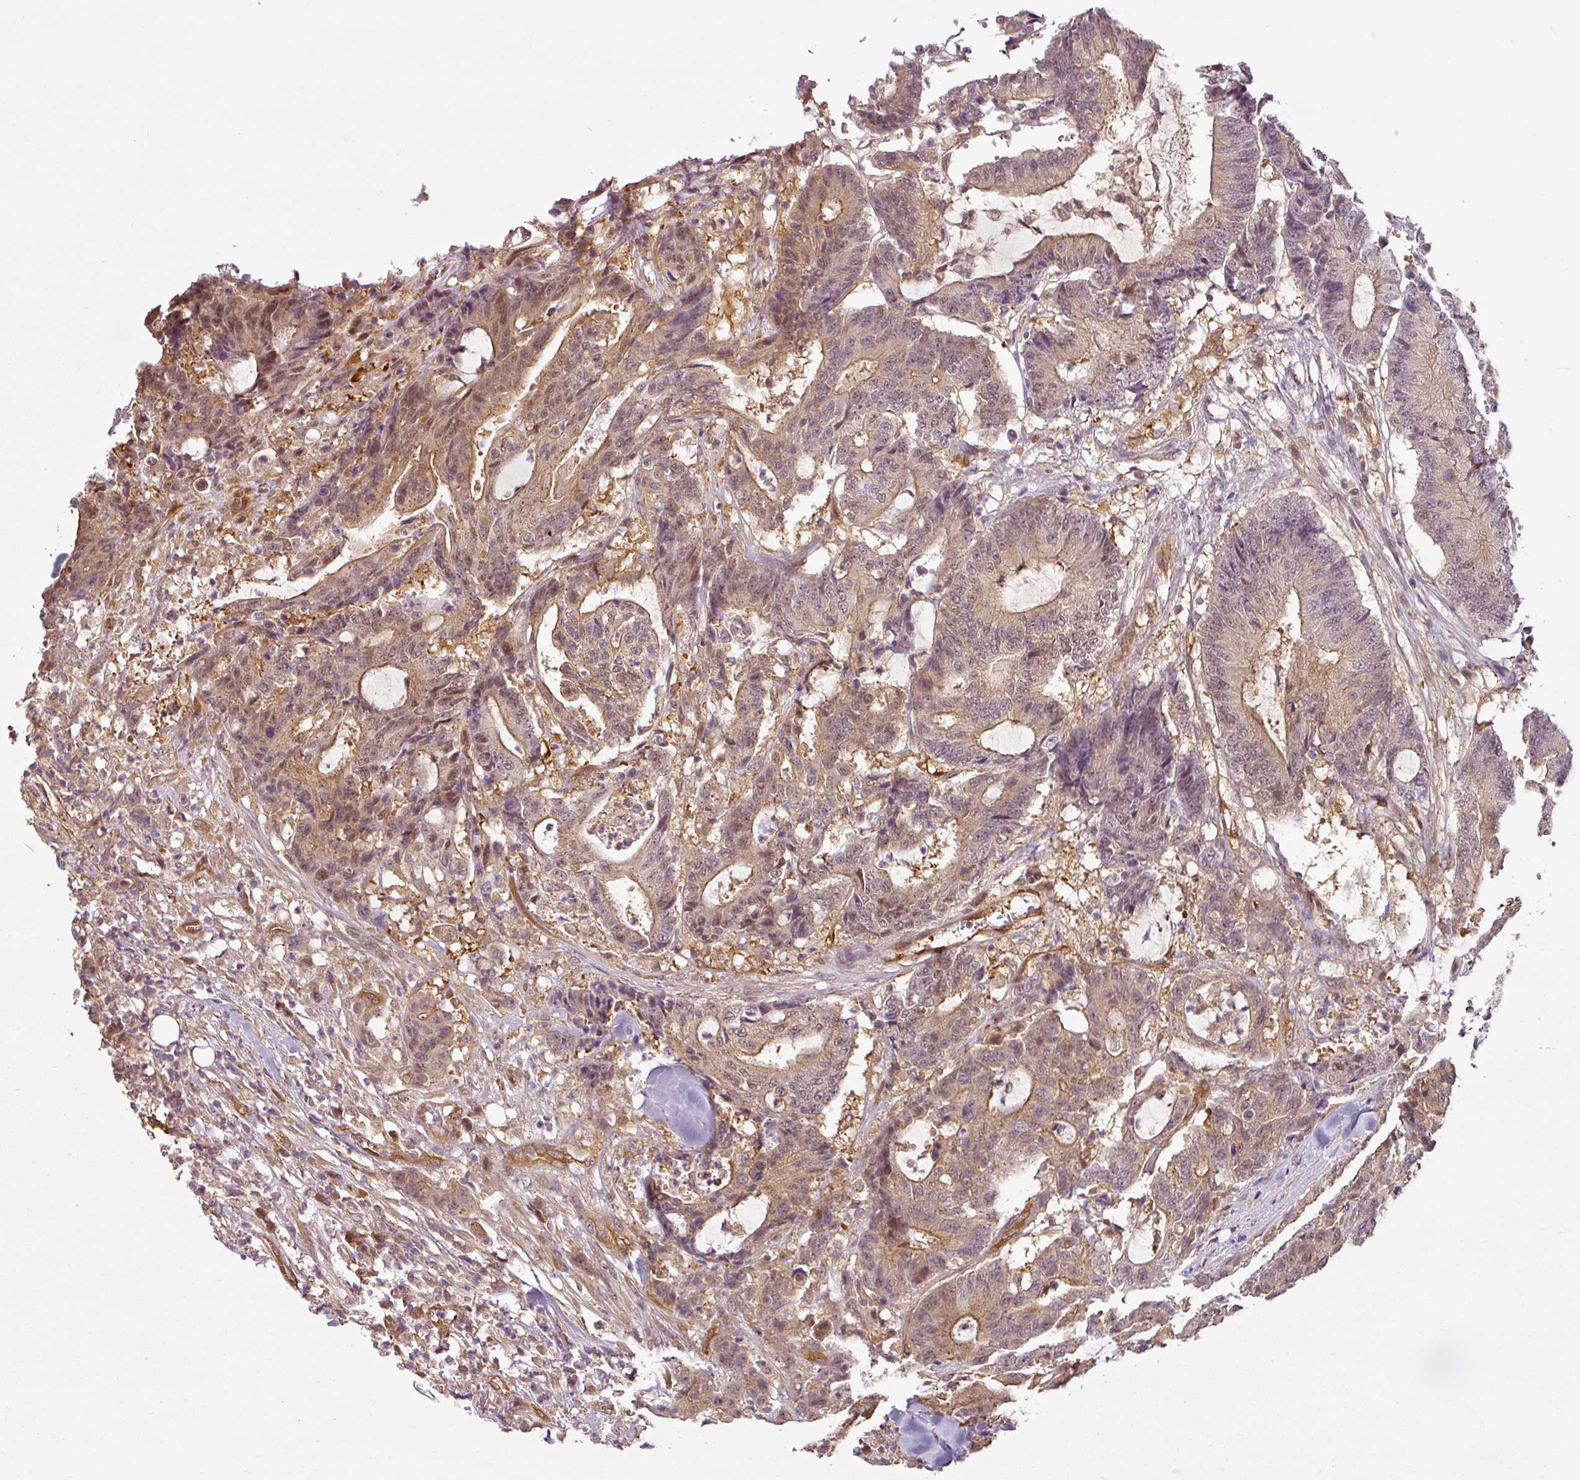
{"staining": {"intensity": "weak", "quantity": "25%-75%", "location": "cytoplasmic/membranous"}, "tissue": "colorectal cancer", "cell_type": "Tumor cells", "image_type": "cancer", "snomed": [{"axis": "morphology", "description": "Adenocarcinoma, NOS"}, {"axis": "topography", "description": "Colon"}], "caption": "There is low levels of weak cytoplasmic/membranous expression in tumor cells of colorectal cancer (adenocarcinoma), as demonstrated by immunohistochemical staining (brown color).", "gene": "ANKRD18A", "patient": {"sex": "female", "age": 84}}